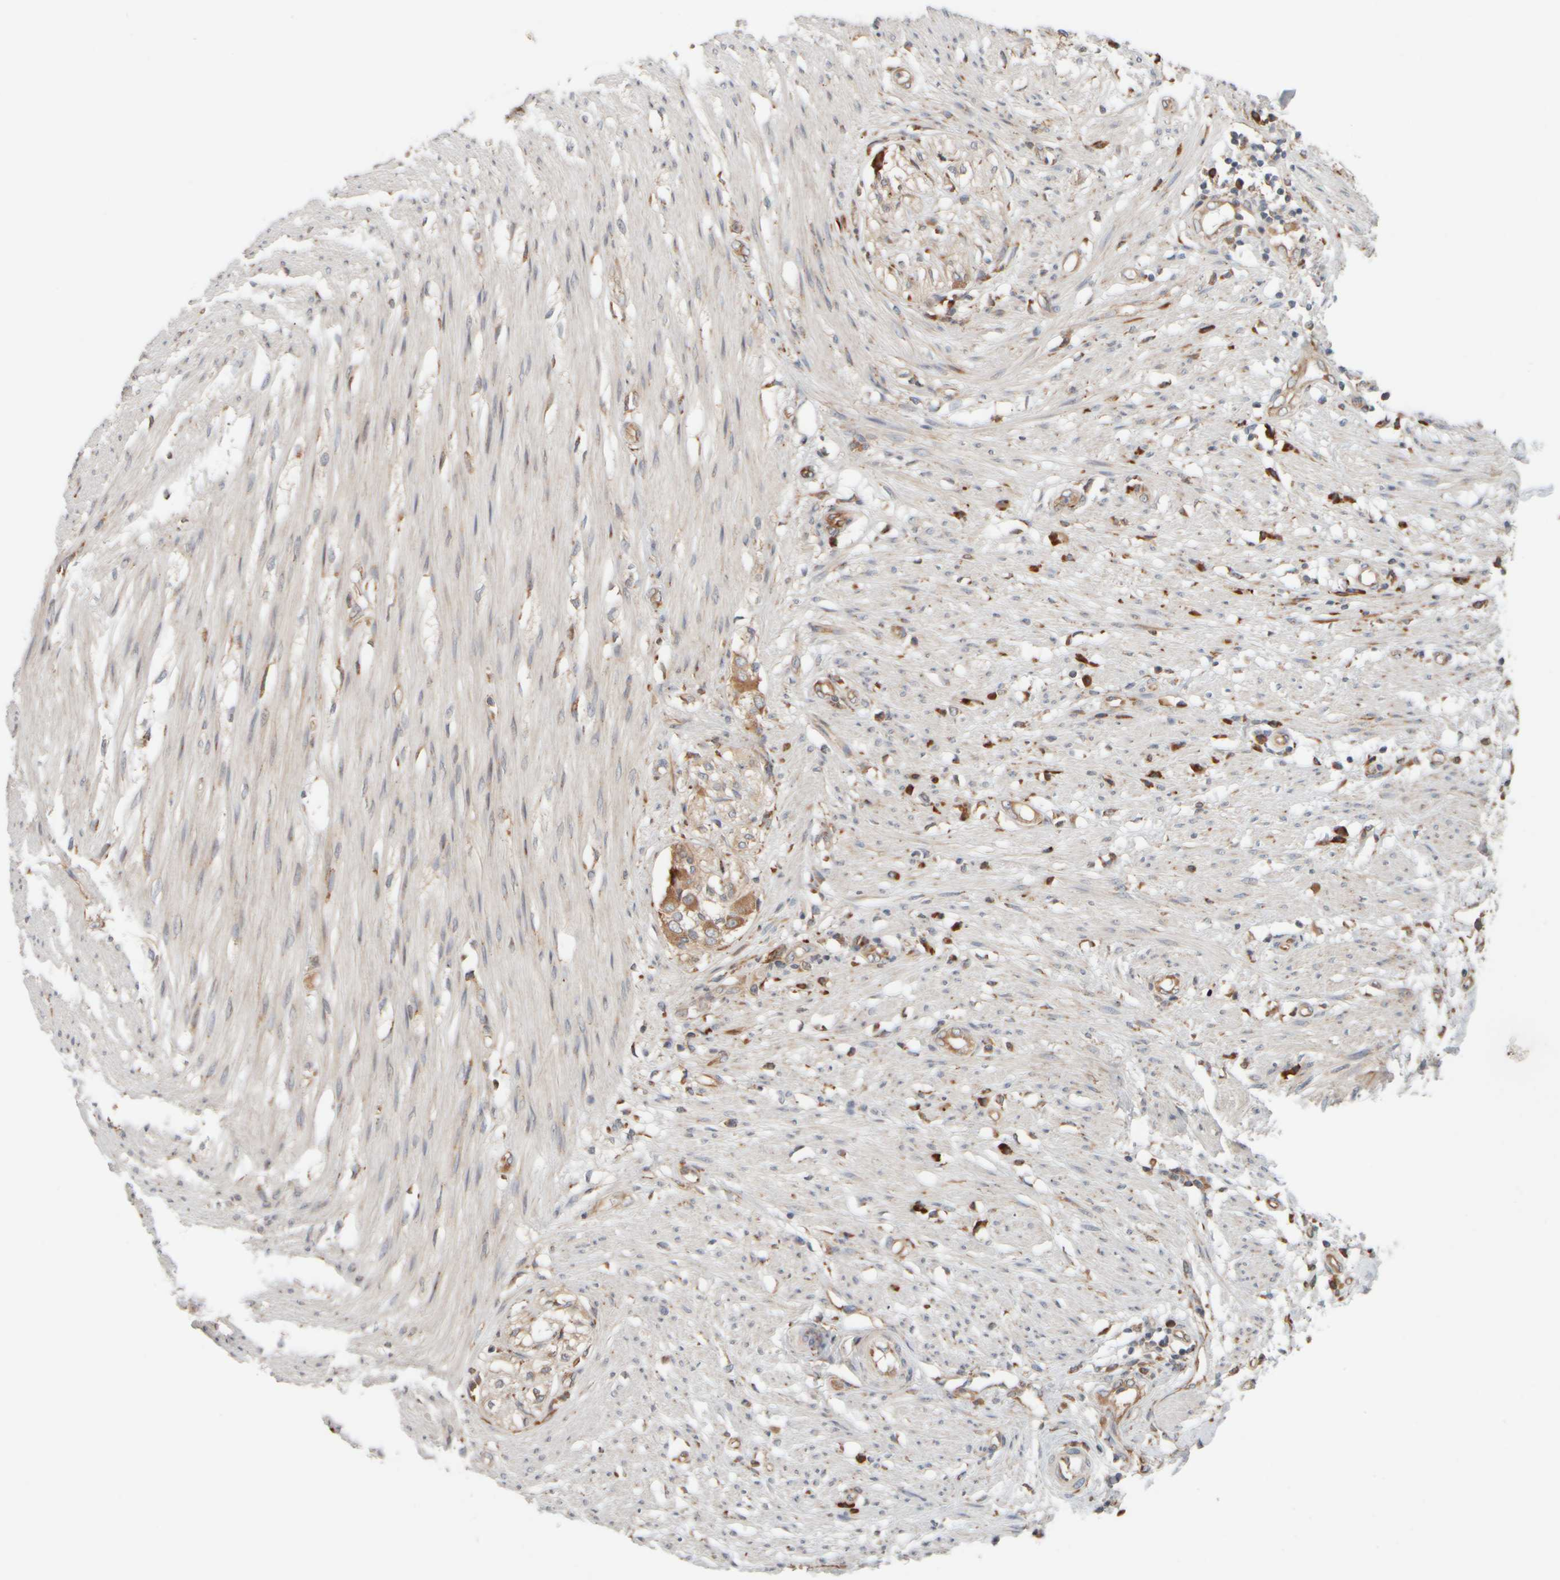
{"staining": {"intensity": "weak", "quantity": "<25%", "location": "cytoplasmic/membranous"}, "tissue": "smooth muscle", "cell_type": "Smooth muscle cells", "image_type": "normal", "snomed": [{"axis": "morphology", "description": "Normal tissue, NOS"}, {"axis": "morphology", "description": "Adenocarcinoma, NOS"}, {"axis": "topography", "description": "Smooth muscle"}, {"axis": "topography", "description": "Colon"}], "caption": "This is an IHC histopathology image of benign smooth muscle. There is no positivity in smooth muscle cells.", "gene": "EIF2B3", "patient": {"sex": "male", "age": 14}}